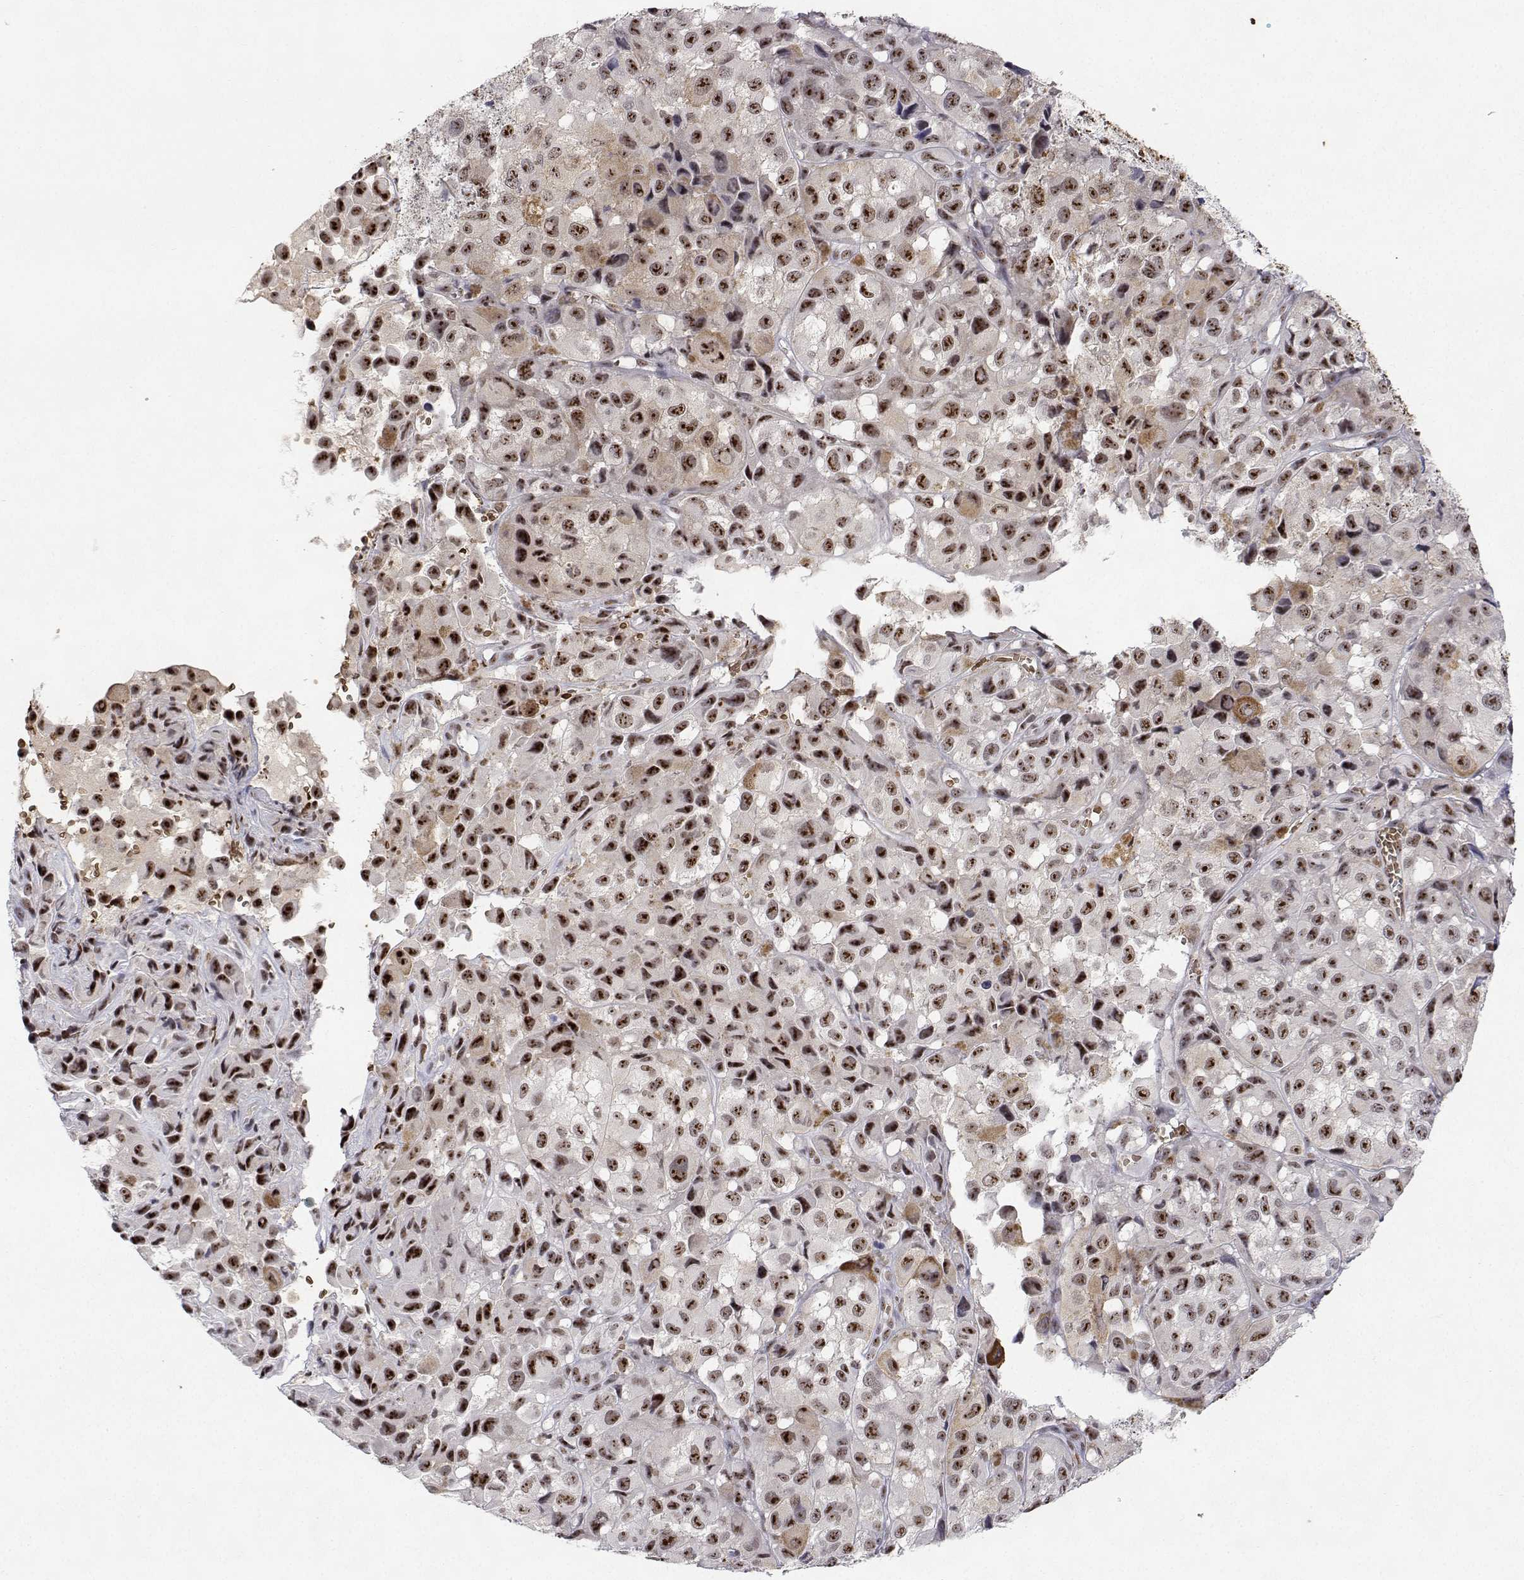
{"staining": {"intensity": "moderate", "quantity": ">75%", "location": "nuclear"}, "tissue": "melanoma", "cell_type": "Tumor cells", "image_type": "cancer", "snomed": [{"axis": "morphology", "description": "Malignant melanoma, NOS"}, {"axis": "topography", "description": "Skin"}], "caption": "The photomicrograph demonstrates immunohistochemical staining of malignant melanoma. There is moderate nuclear staining is appreciated in about >75% of tumor cells.", "gene": "ADAR", "patient": {"sex": "male", "age": 93}}